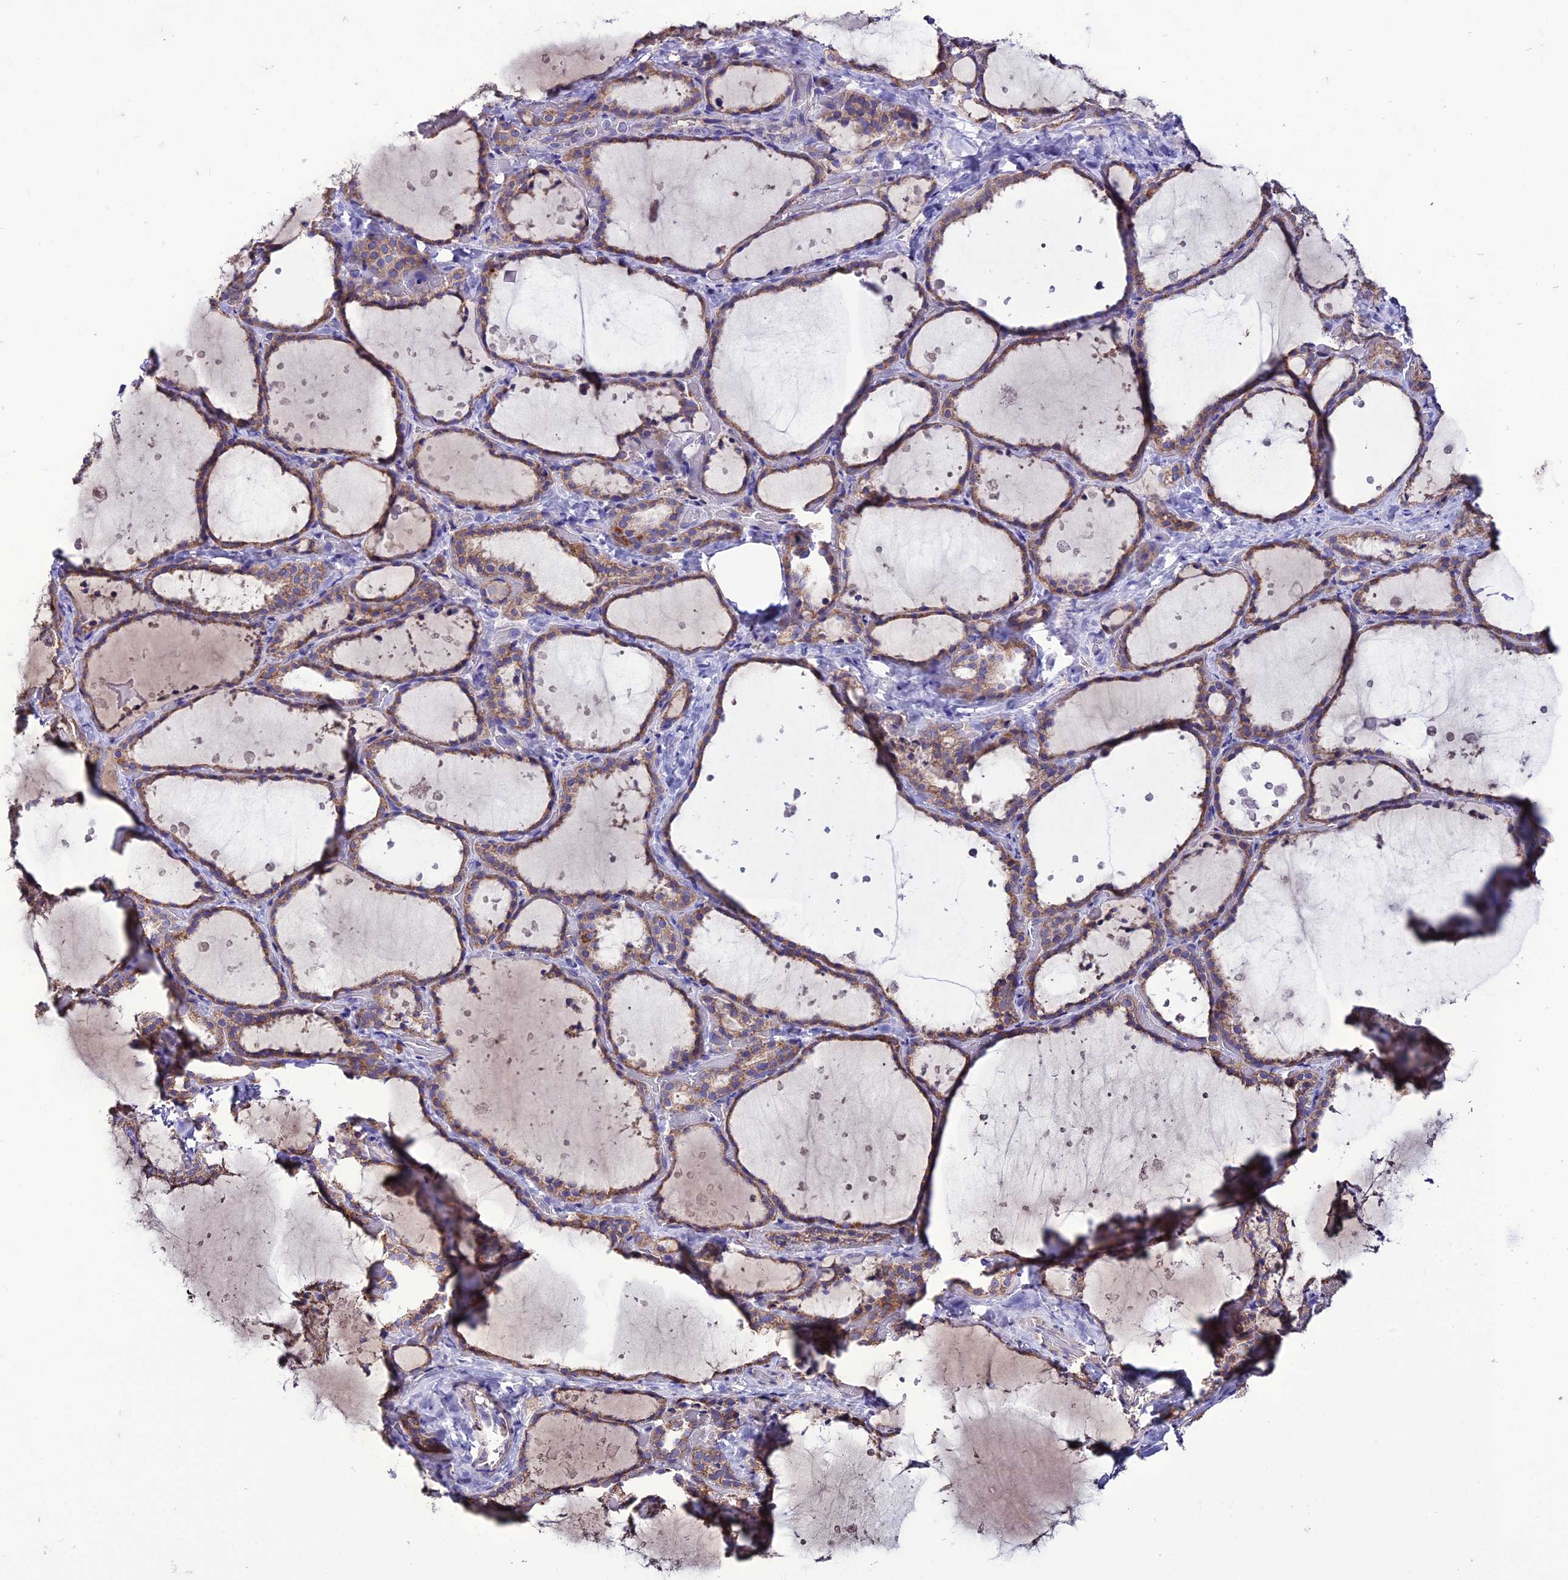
{"staining": {"intensity": "moderate", "quantity": ">75%", "location": "cytoplasmic/membranous"}, "tissue": "thyroid gland", "cell_type": "Glandular cells", "image_type": "normal", "snomed": [{"axis": "morphology", "description": "Normal tissue, NOS"}, {"axis": "topography", "description": "Thyroid gland"}], "caption": "An image showing moderate cytoplasmic/membranous positivity in approximately >75% of glandular cells in normal thyroid gland, as visualized by brown immunohistochemical staining.", "gene": "HOGA1", "patient": {"sex": "female", "age": 44}}